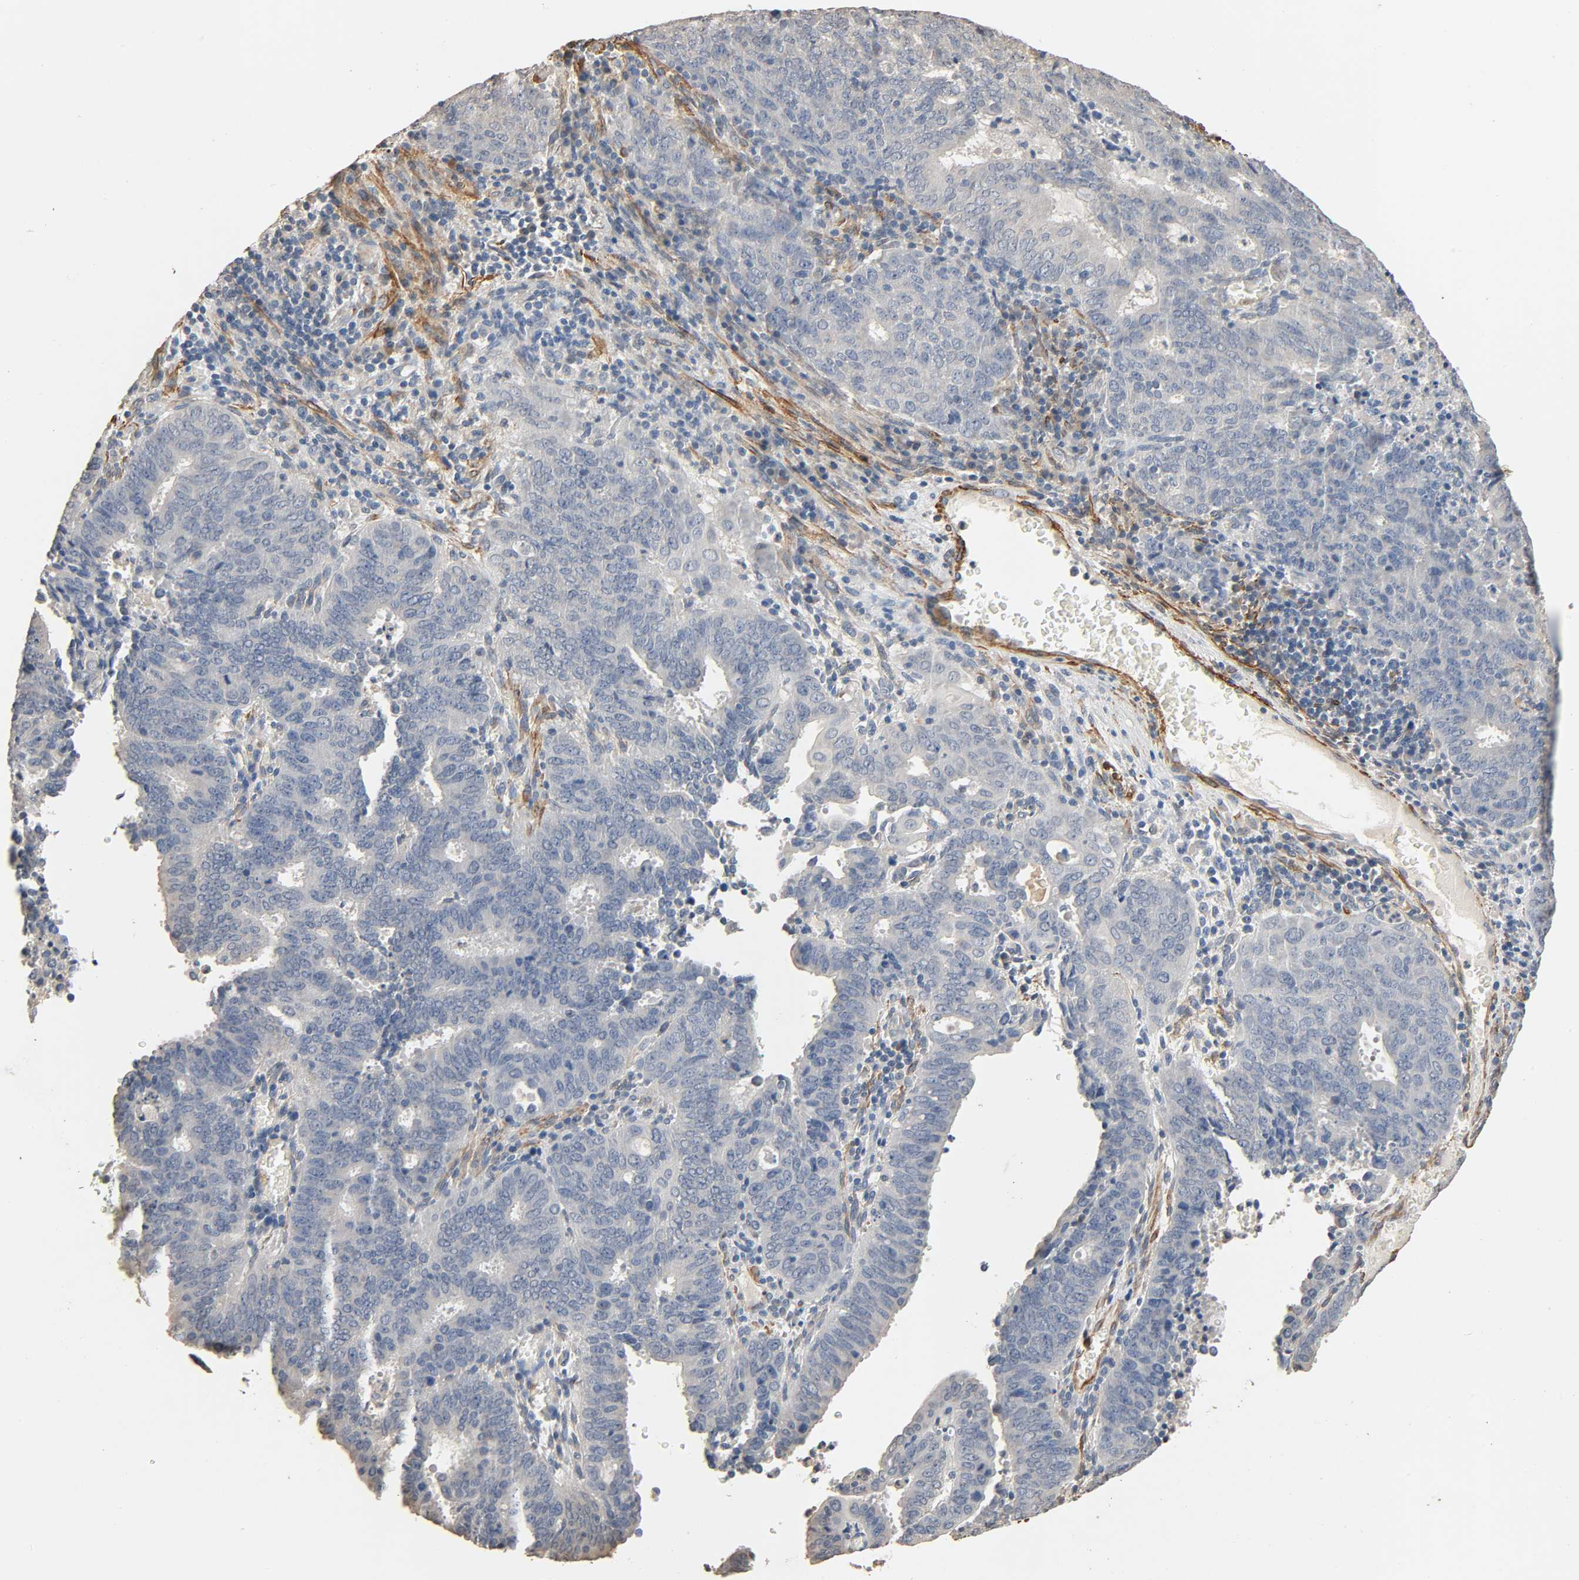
{"staining": {"intensity": "weak", "quantity": ">75%", "location": "cytoplasmic/membranous"}, "tissue": "cervical cancer", "cell_type": "Tumor cells", "image_type": "cancer", "snomed": [{"axis": "morphology", "description": "Adenocarcinoma, NOS"}, {"axis": "topography", "description": "Cervix"}], "caption": "Cervical adenocarcinoma tissue demonstrates weak cytoplasmic/membranous positivity in approximately >75% of tumor cells", "gene": "GSTA3", "patient": {"sex": "female", "age": 44}}